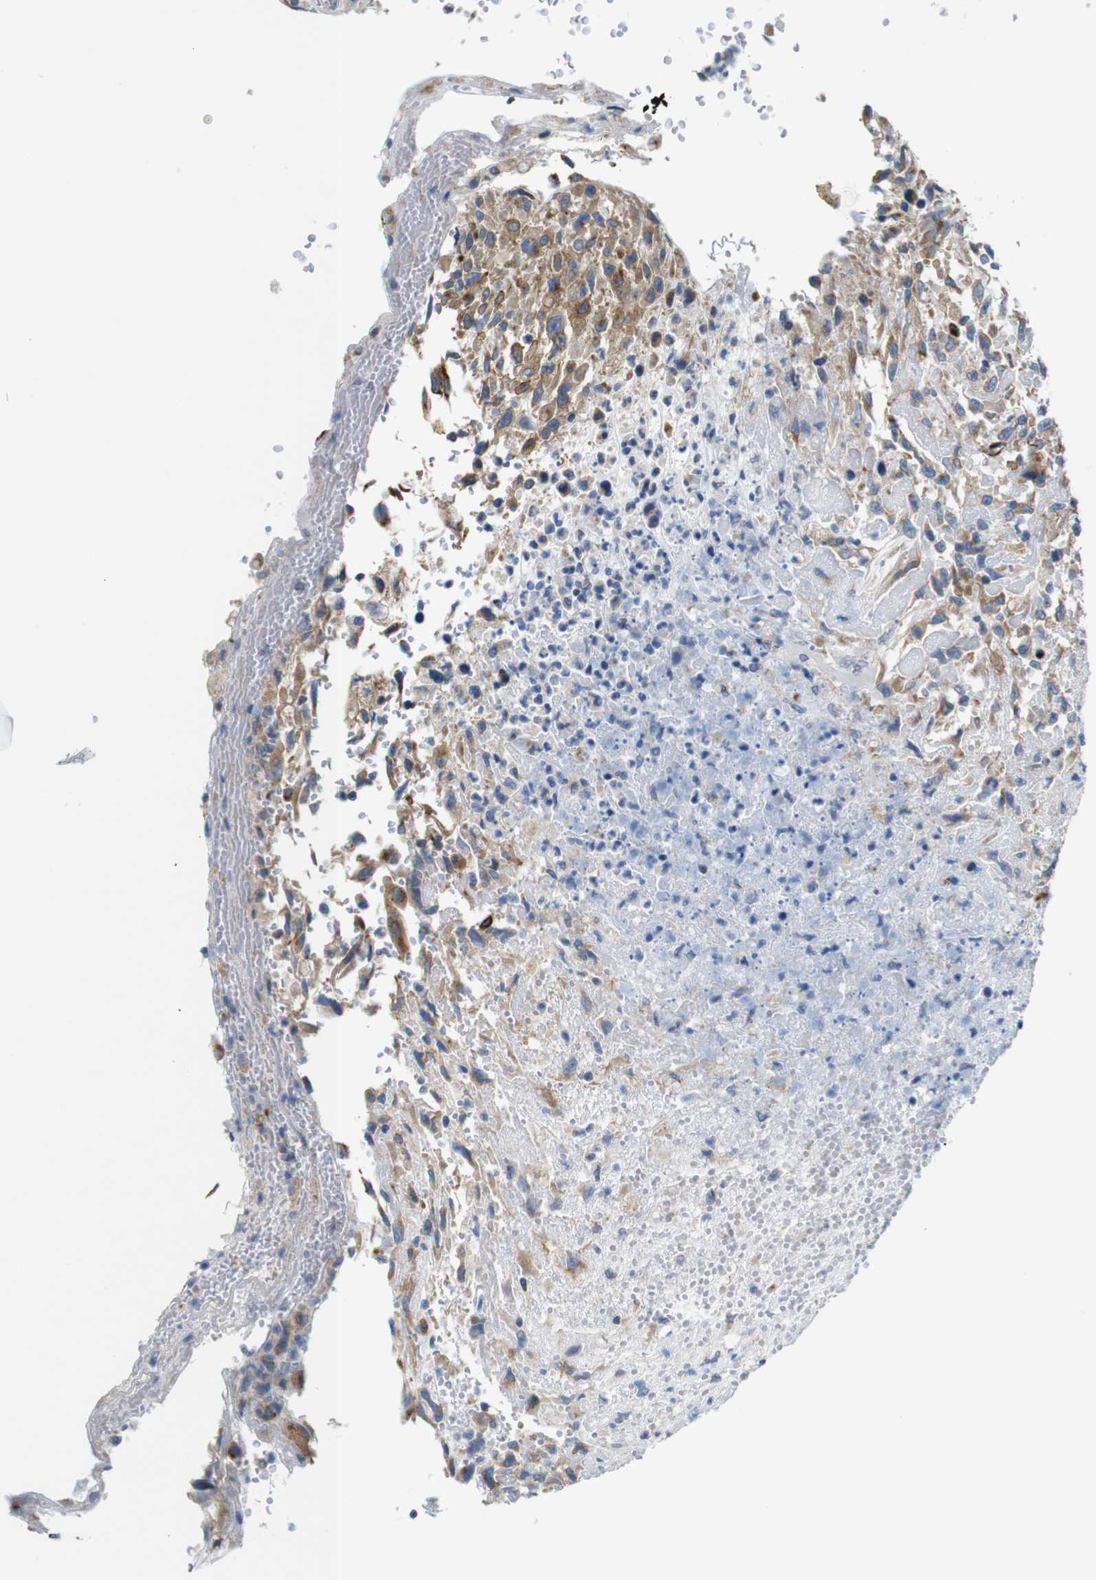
{"staining": {"intensity": "moderate", "quantity": ">75%", "location": "cytoplasmic/membranous"}, "tissue": "urothelial cancer", "cell_type": "Tumor cells", "image_type": "cancer", "snomed": [{"axis": "morphology", "description": "Urothelial carcinoma, High grade"}, {"axis": "topography", "description": "Urinary bladder"}], "caption": "A micrograph of urothelial cancer stained for a protein shows moderate cytoplasmic/membranous brown staining in tumor cells. (brown staining indicates protein expression, while blue staining denotes nuclei).", "gene": "EFCAB14", "patient": {"sex": "male", "age": 66}}